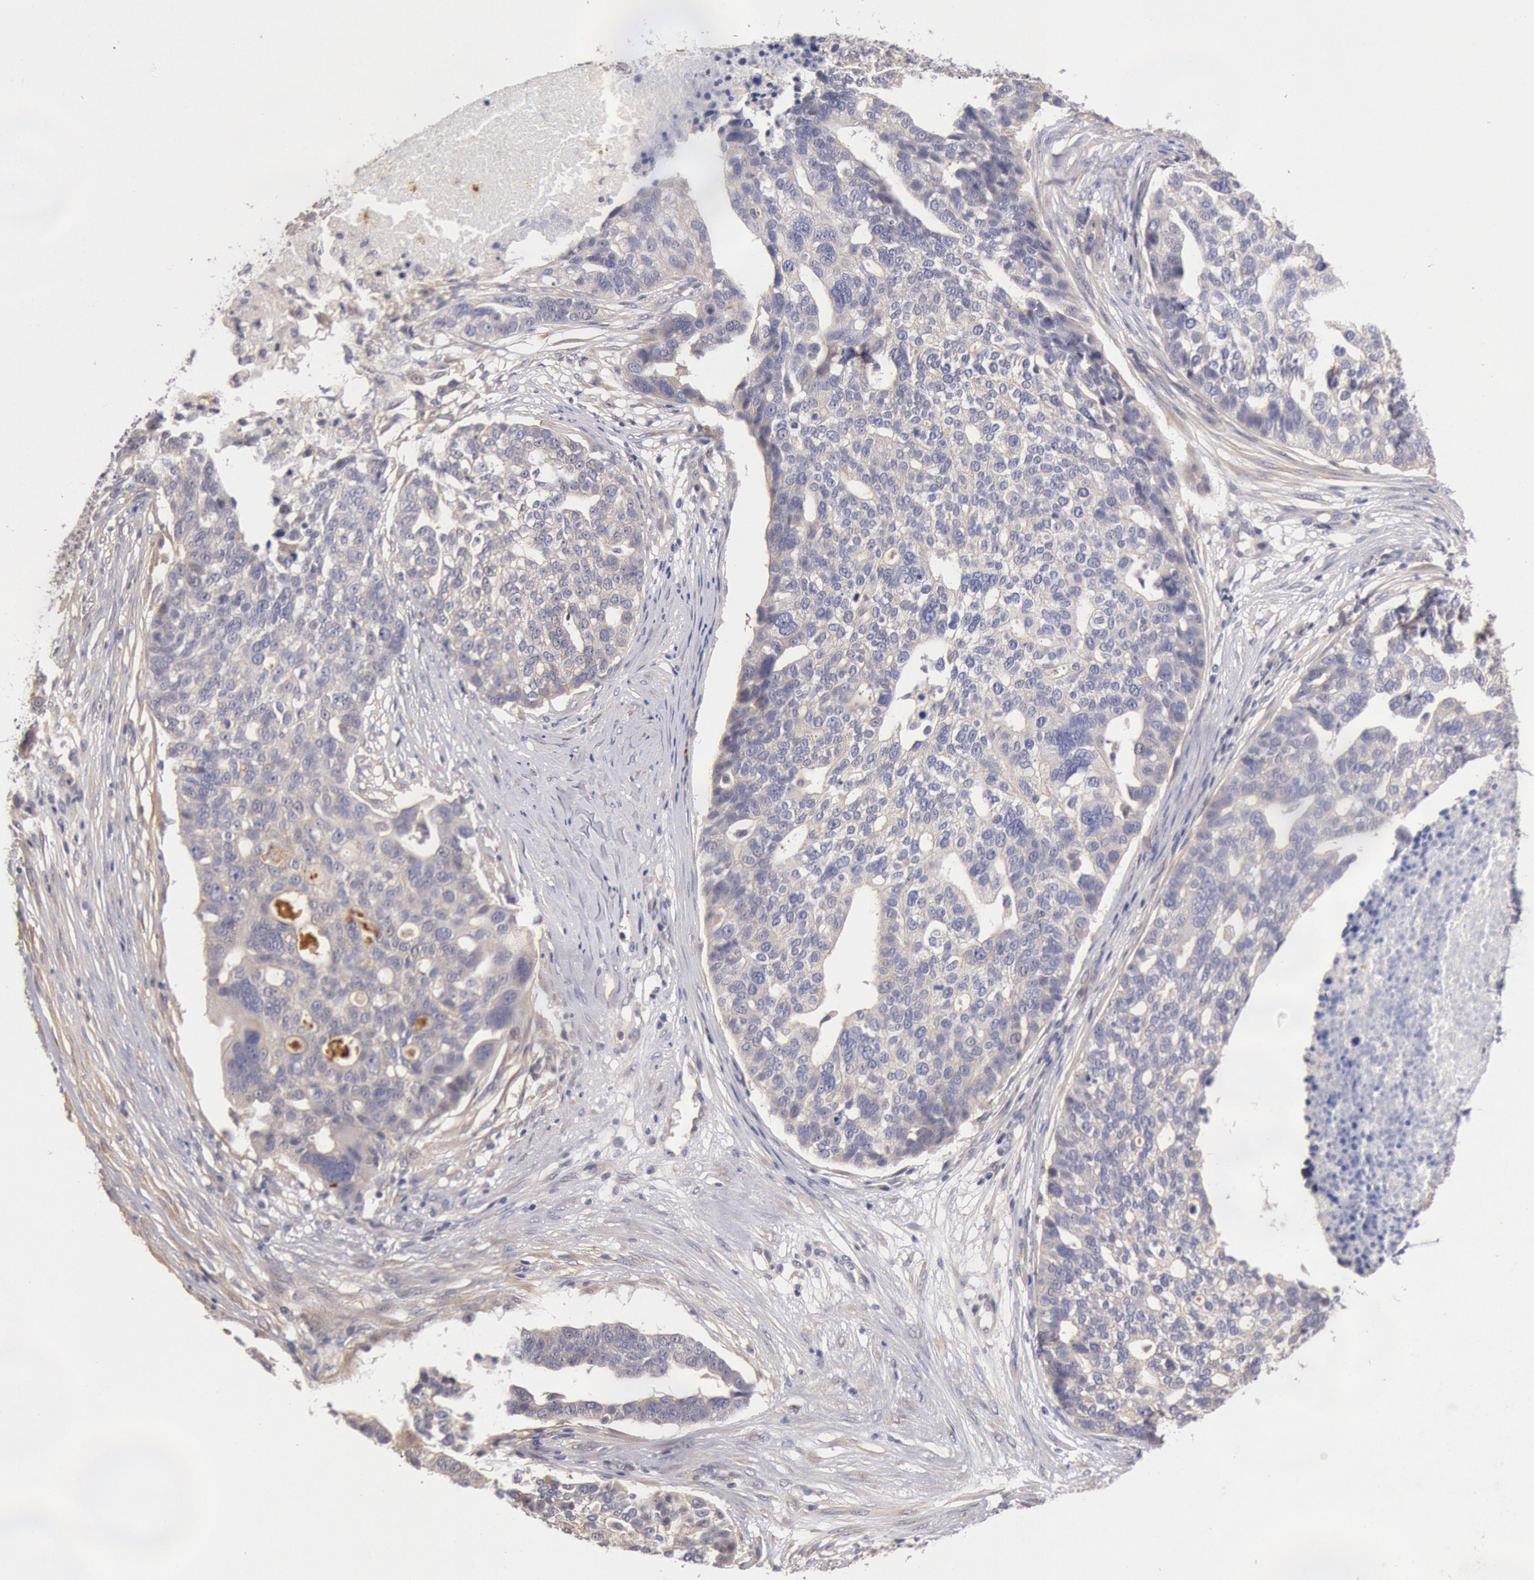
{"staining": {"intensity": "weak", "quantity": "25%-75%", "location": "cytoplasmic/membranous"}, "tissue": "ovarian cancer", "cell_type": "Tumor cells", "image_type": "cancer", "snomed": [{"axis": "morphology", "description": "Cystadenocarcinoma, serous, NOS"}, {"axis": "topography", "description": "Ovary"}], "caption": "Brown immunohistochemical staining in ovarian serous cystadenocarcinoma shows weak cytoplasmic/membranous staining in about 25%-75% of tumor cells.", "gene": "TMED8", "patient": {"sex": "female", "age": 59}}